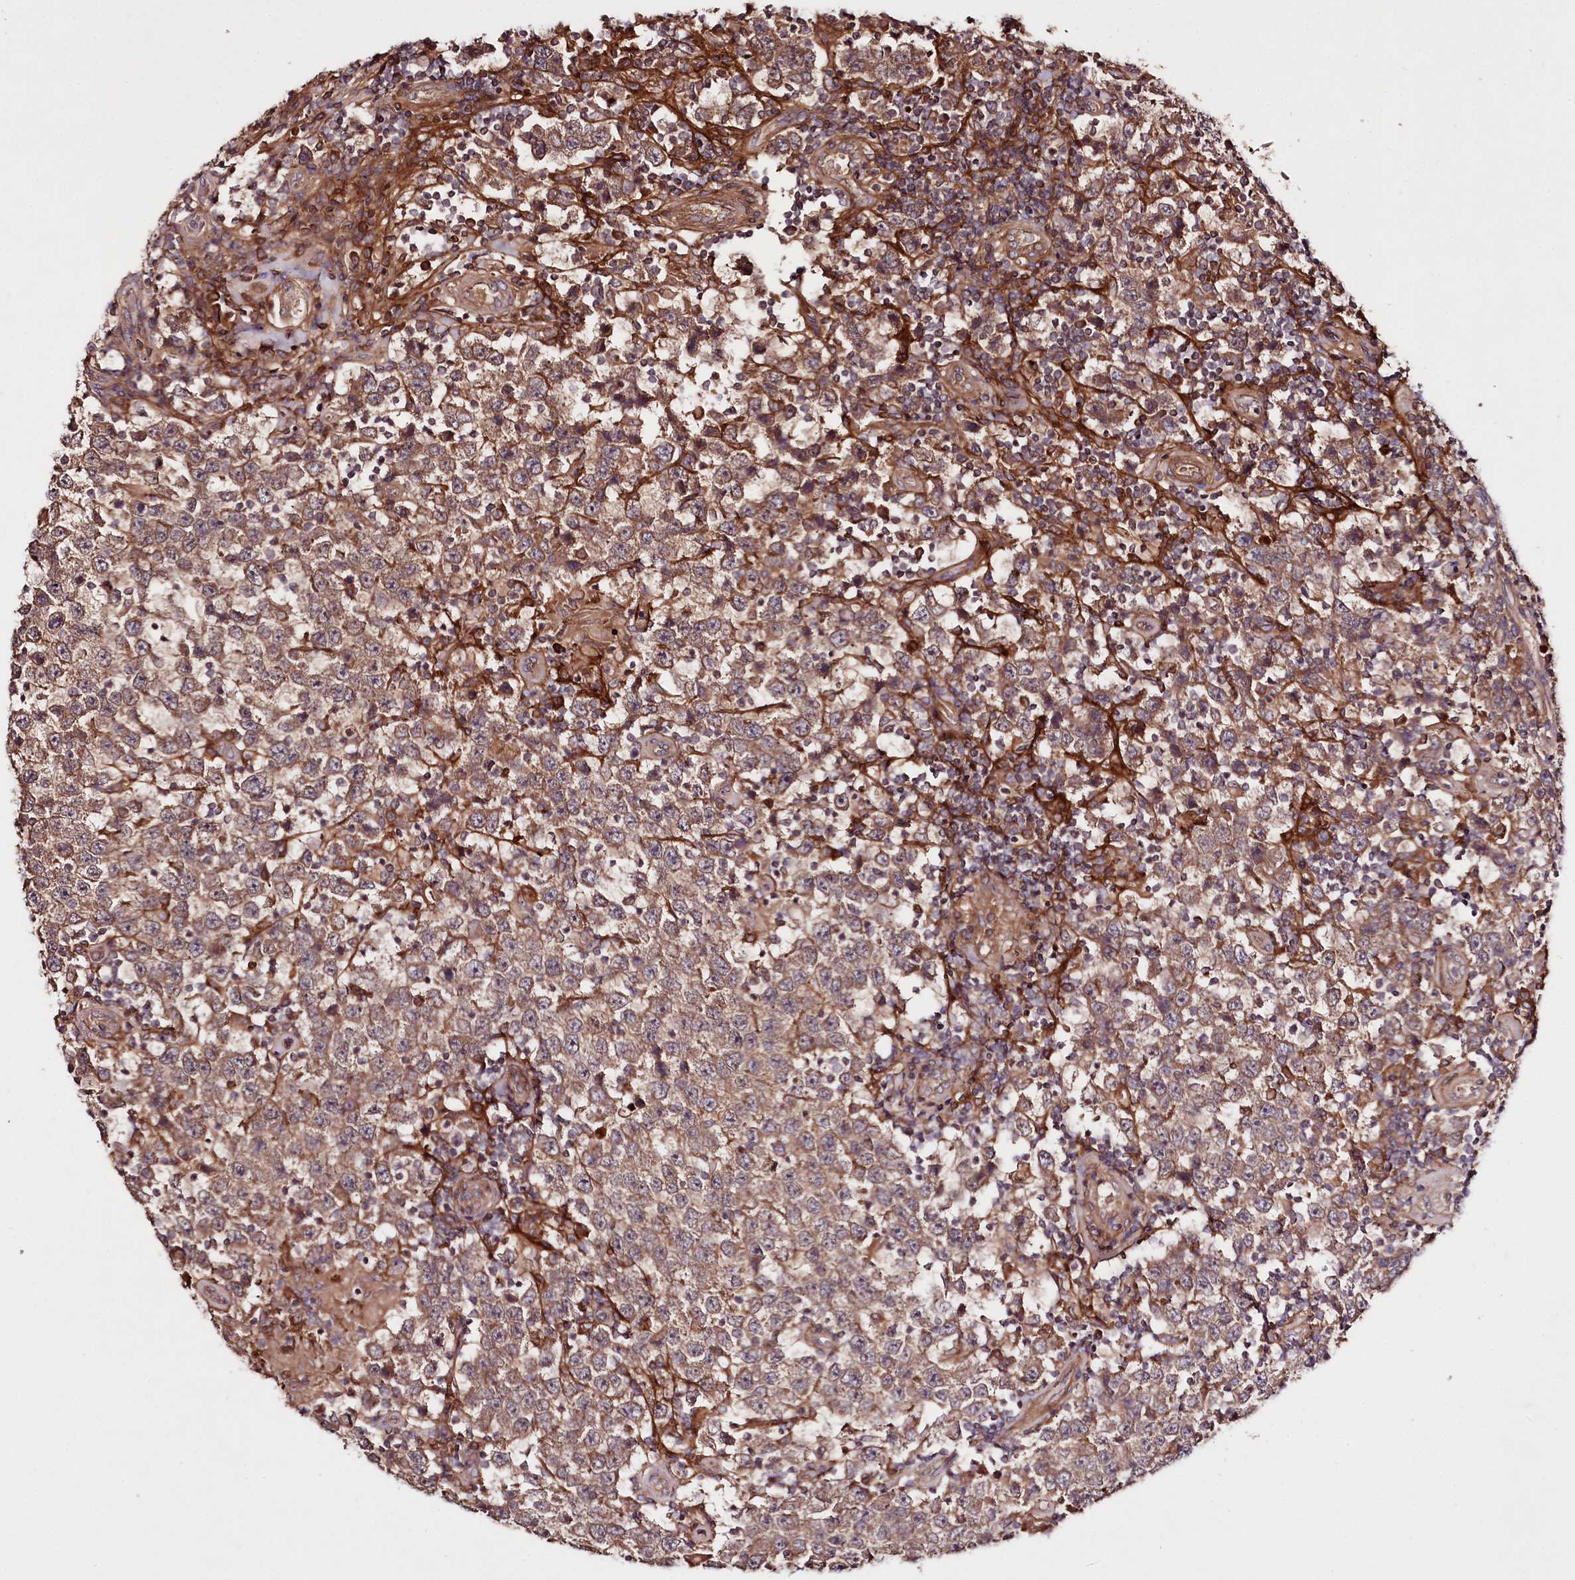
{"staining": {"intensity": "moderate", "quantity": ">75%", "location": "cytoplasmic/membranous"}, "tissue": "testis cancer", "cell_type": "Tumor cells", "image_type": "cancer", "snomed": [{"axis": "morphology", "description": "Normal tissue, NOS"}, {"axis": "morphology", "description": "Urothelial carcinoma, High grade"}, {"axis": "morphology", "description": "Seminoma, NOS"}, {"axis": "morphology", "description": "Carcinoma, Embryonal, NOS"}, {"axis": "topography", "description": "Urinary bladder"}, {"axis": "topography", "description": "Testis"}], "caption": "About >75% of tumor cells in human testis embryonal carcinoma show moderate cytoplasmic/membranous protein positivity as visualized by brown immunohistochemical staining.", "gene": "TNPO3", "patient": {"sex": "male", "age": 41}}